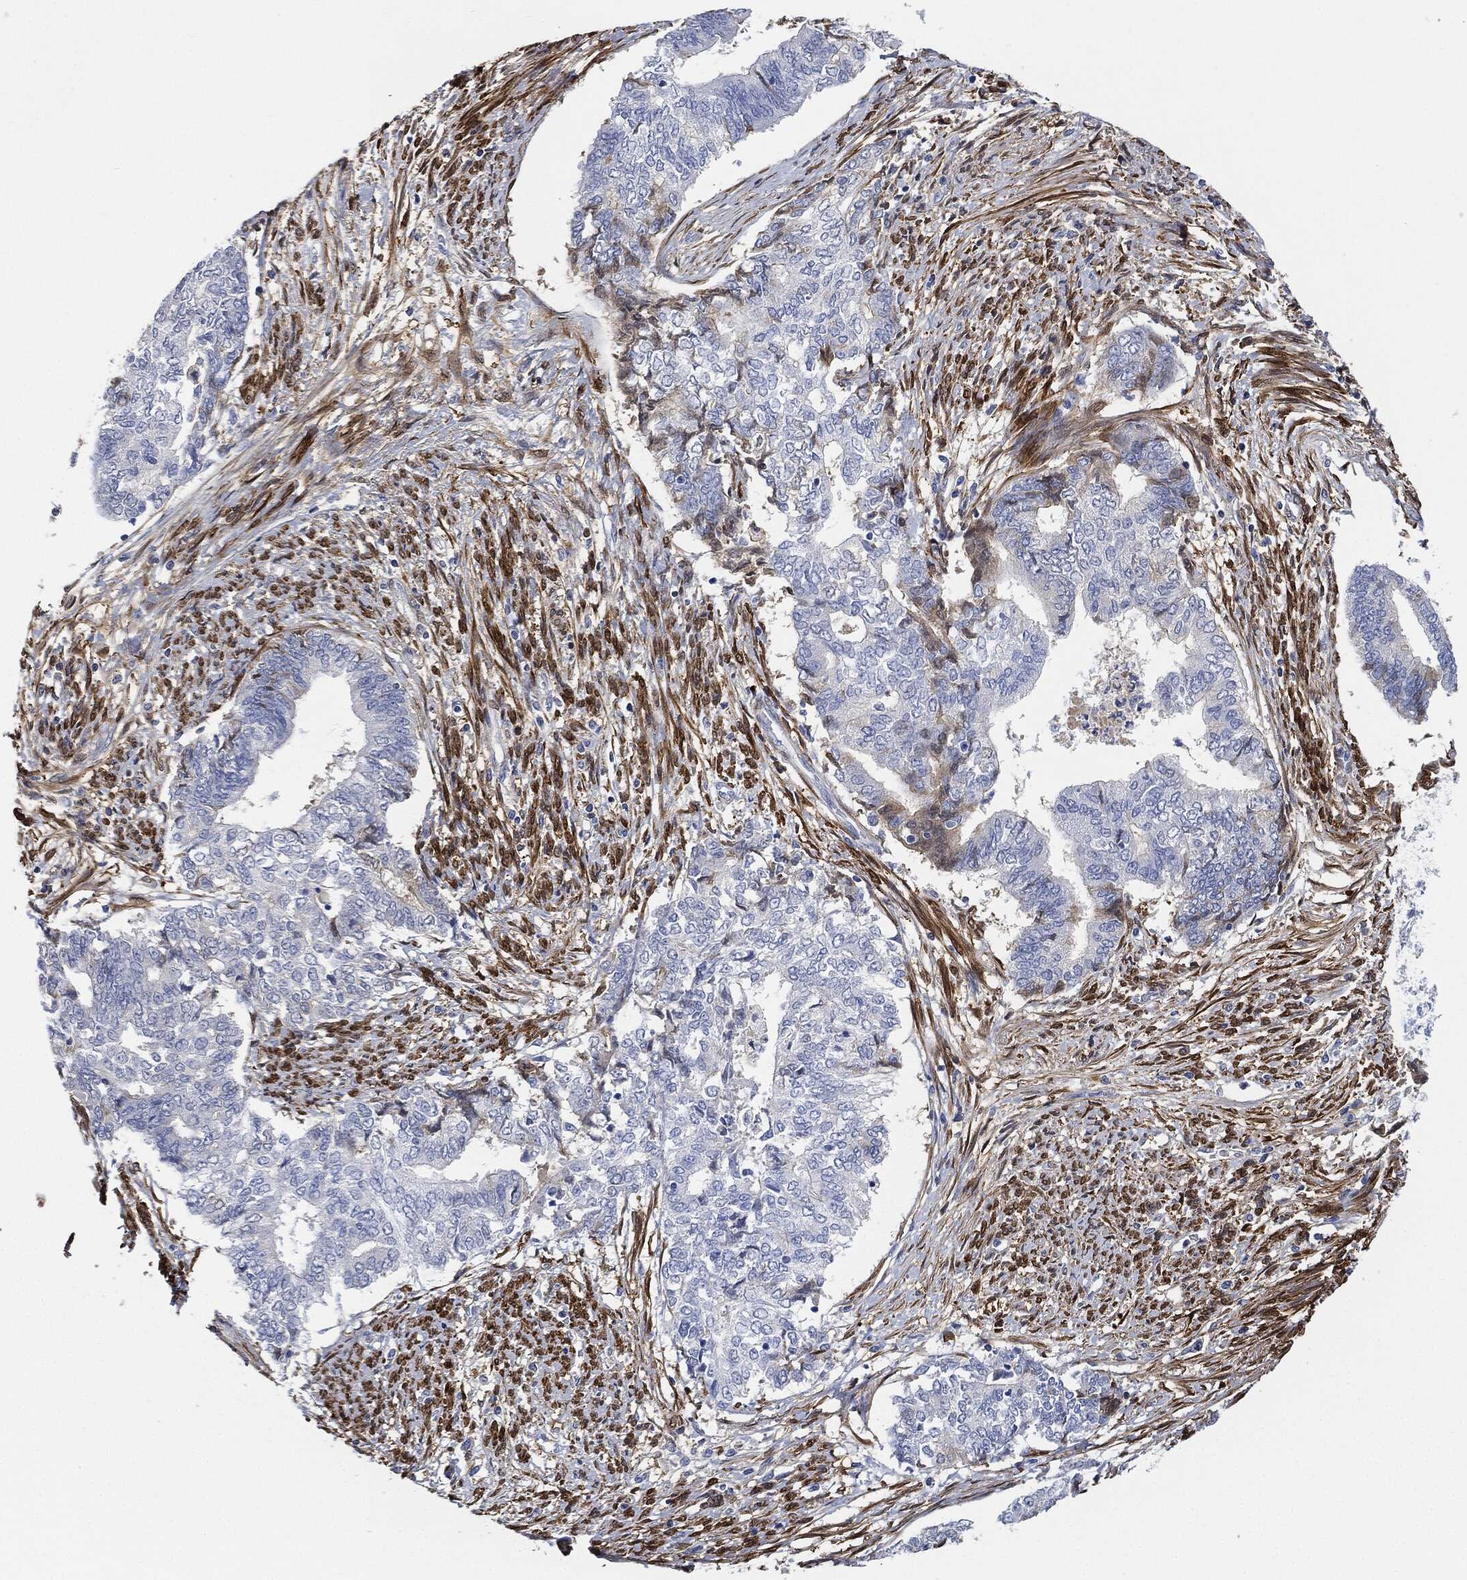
{"staining": {"intensity": "negative", "quantity": "none", "location": "none"}, "tissue": "endometrial cancer", "cell_type": "Tumor cells", "image_type": "cancer", "snomed": [{"axis": "morphology", "description": "Adenocarcinoma, NOS"}, {"axis": "topography", "description": "Endometrium"}], "caption": "Adenocarcinoma (endometrial) was stained to show a protein in brown. There is no significant positivity in tumor cells.", "gene": "TAGLN", "patient": {"sex": "female", "age": 65}}